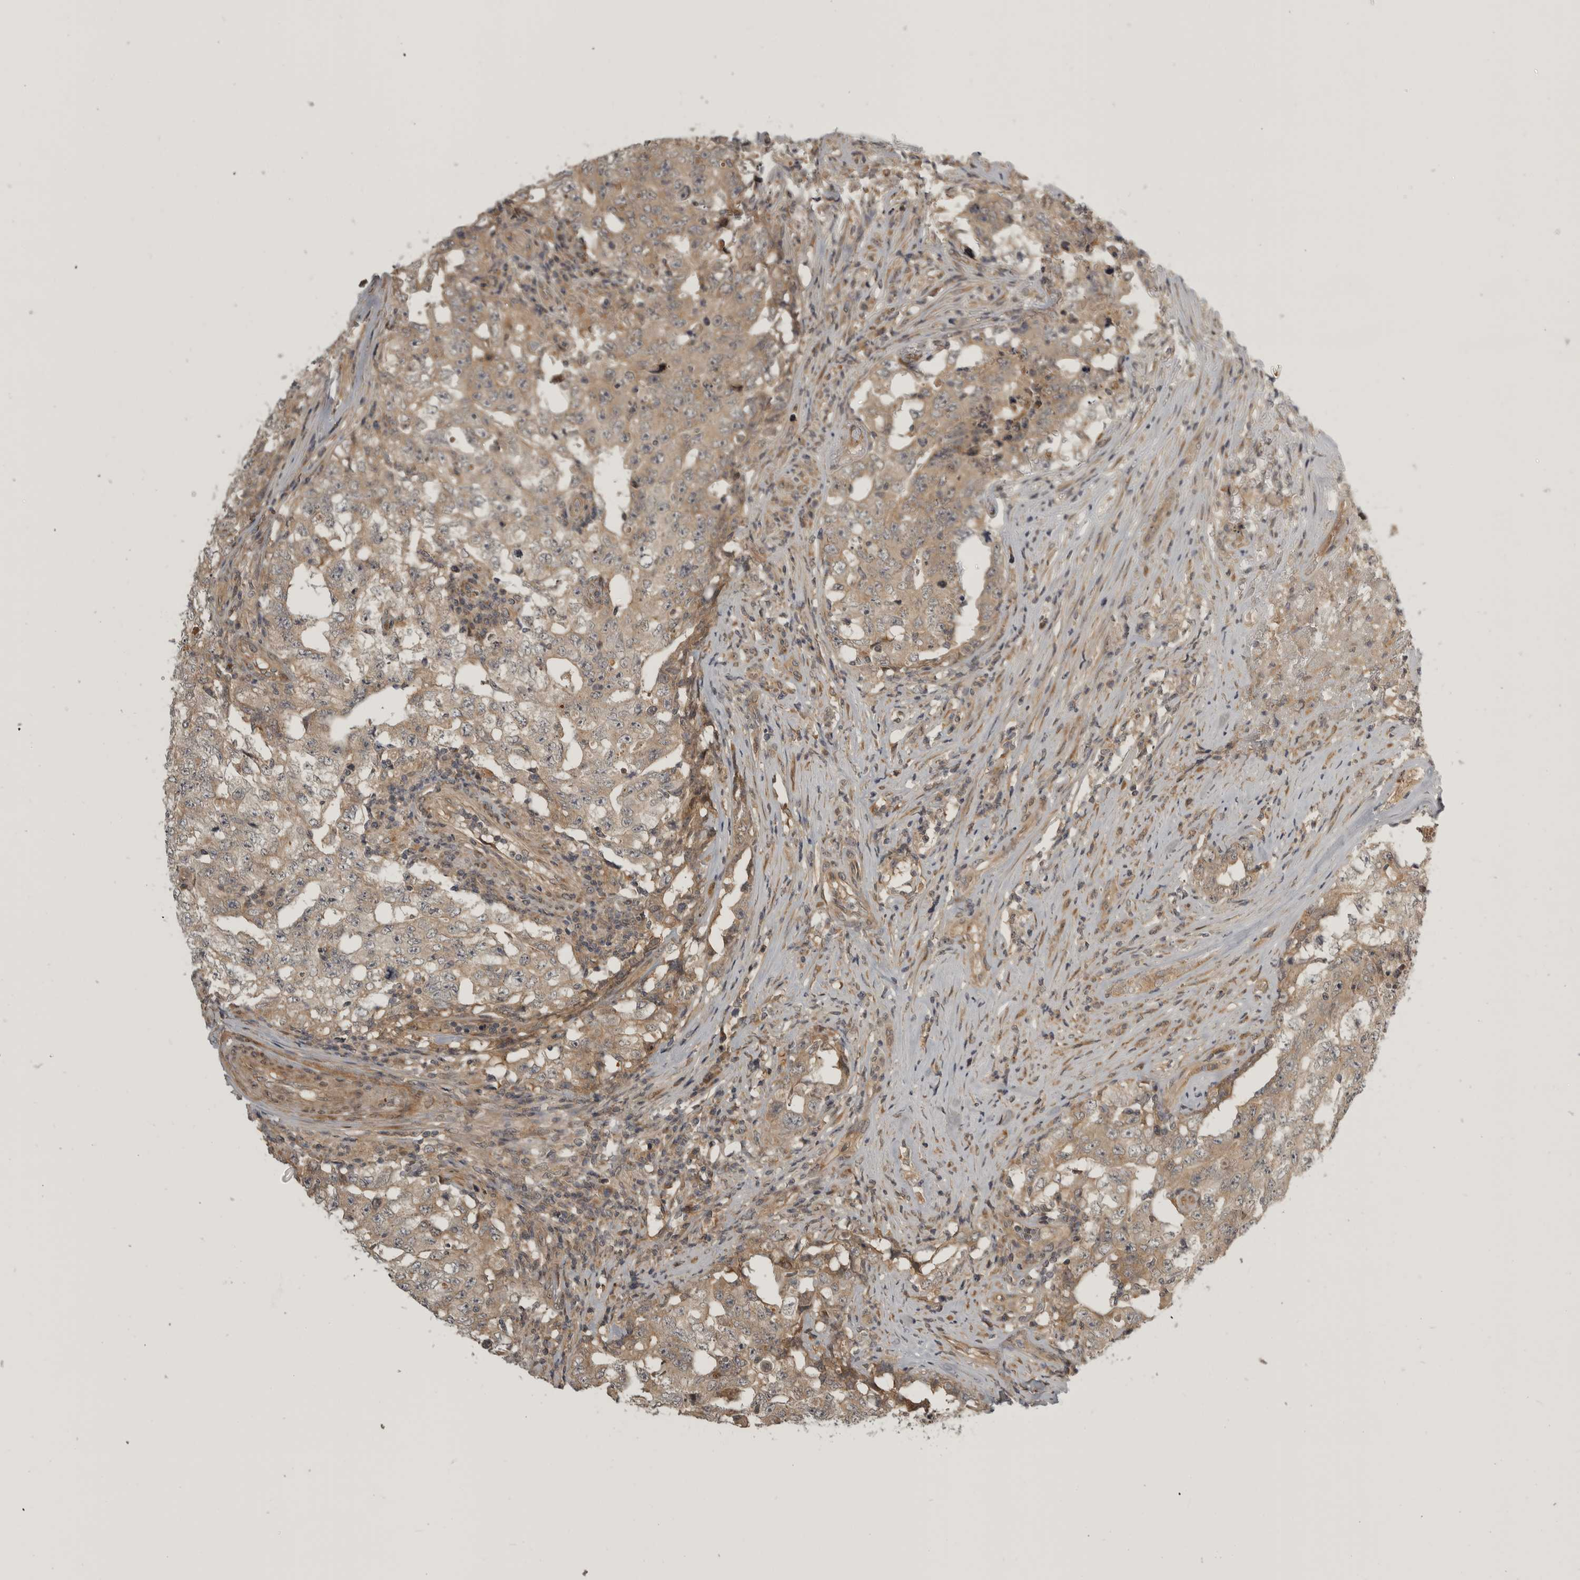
{"staining": {"intensity": "weak", "quantity": ">75%", "location": "cytoplasmic/membranous"}, "tissue": "testis cancer", "cell_type": "Tumor cells", "image_type": "cancer", "snomed": [{"axis": "morphology", "description": "Carcinoma, Embryonal, NOS"}, {"axis": "topography", "description": "Testis"}], "caption": "Protein positivity by immunohistochemistry demonstrates weak cytoplasmic/membranous expression in approximately >75% of tumor cells in testis embryonal carcinoma.", "gene": "CUEDC1", "patient": {"sex": "male", "age": 26}}